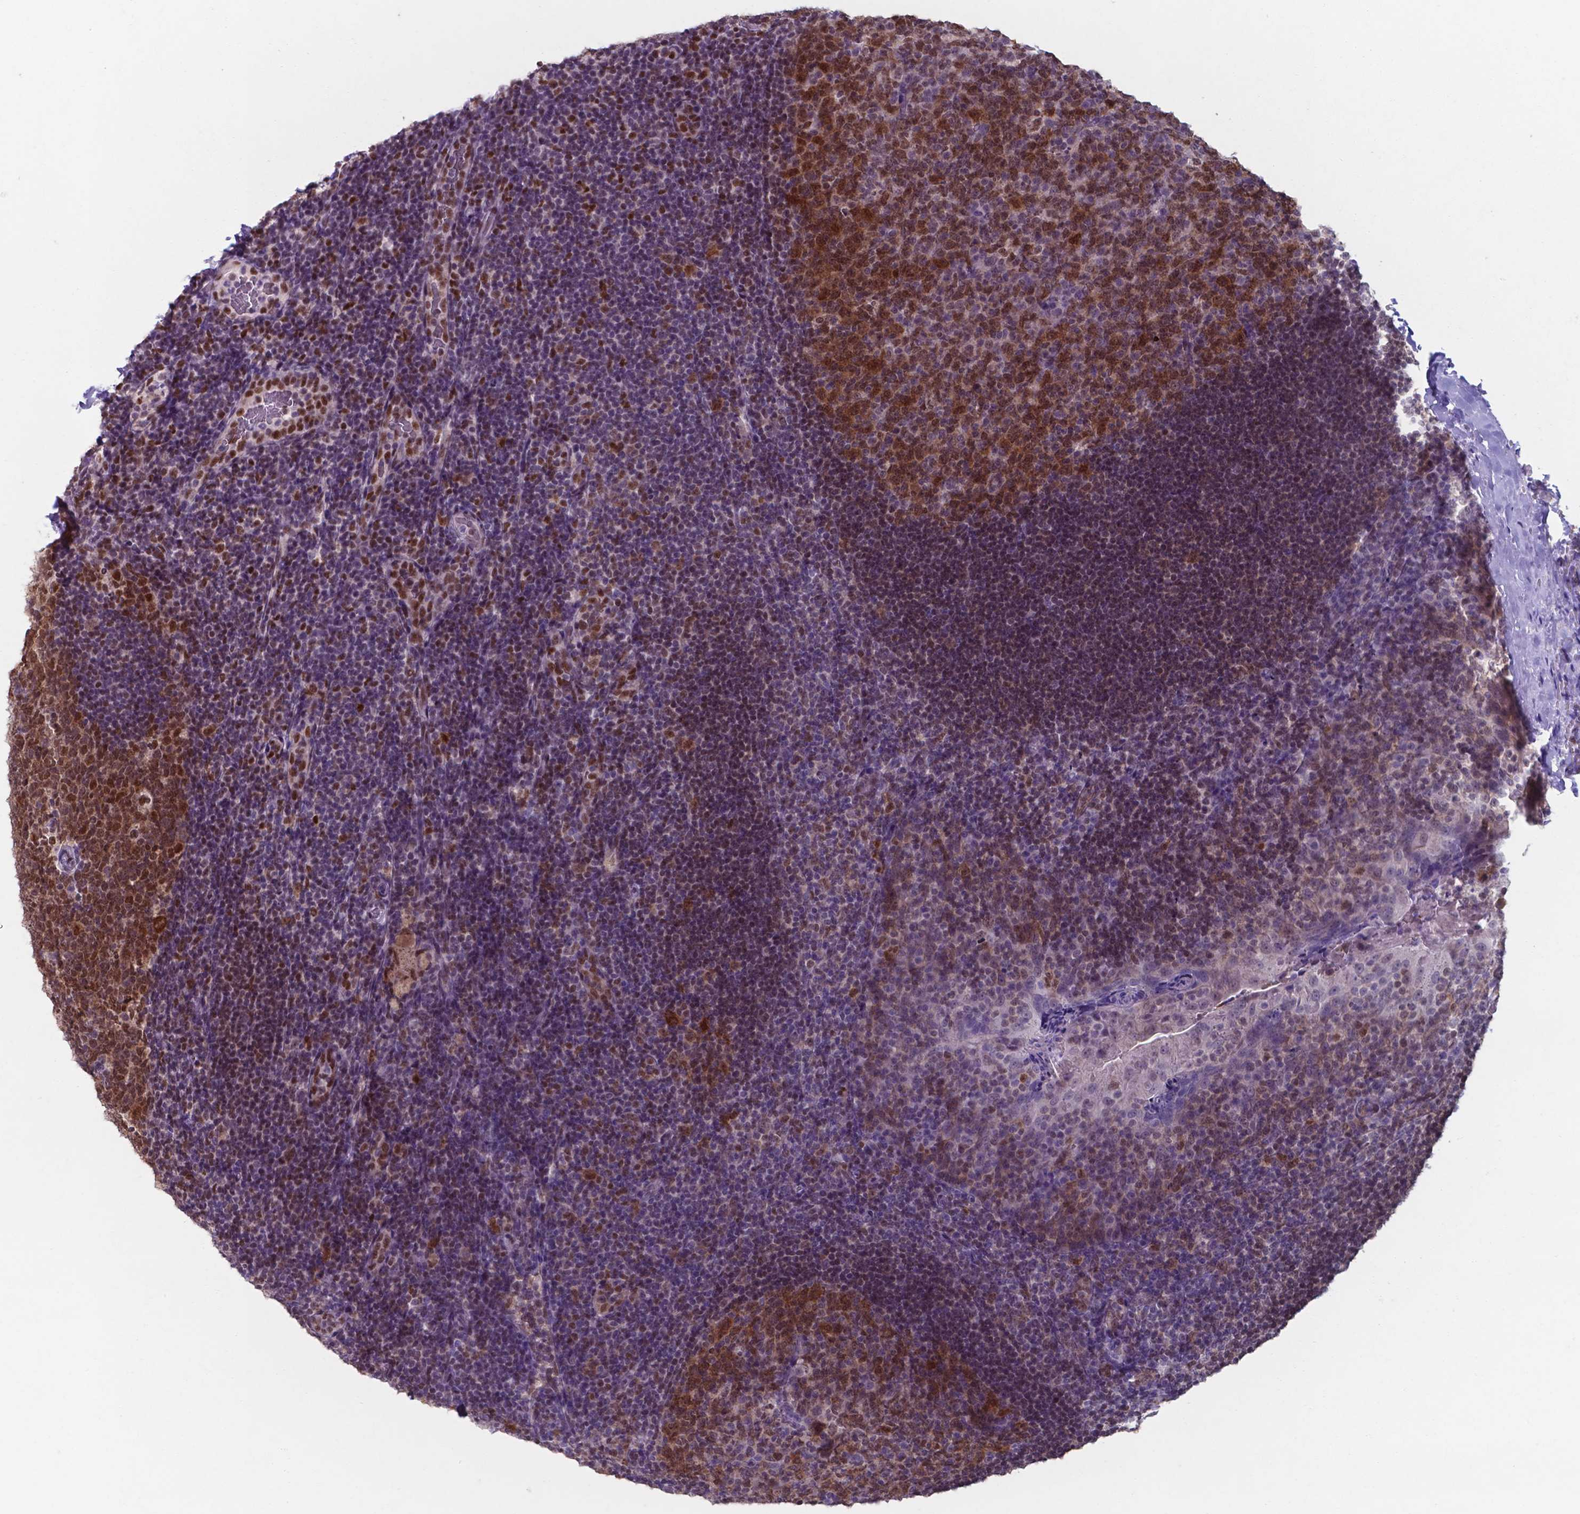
{"staining": {"intensity": "moderate", "quantity": "25%-75%", "location": "cytoplasmic/membranous,nuclear"}, "tissue": "tonsil", "cell_type": "Germinal center cells", "image_type": "normal", "snomed": [{"axis": "morphology", "description": "Normal tissue, NOS"}, {"axis": "topography", "description": "Tonsil"}], "caption": "Immunohistochemistry of benign human tonsil exhibits medium levels of moderate cytoplasmic/membranous,nuclear expression in approximately 25%-75% of germinal center cells.", "gene": "UBE2E2", "patient": {"sex": "male", "age": 17}}